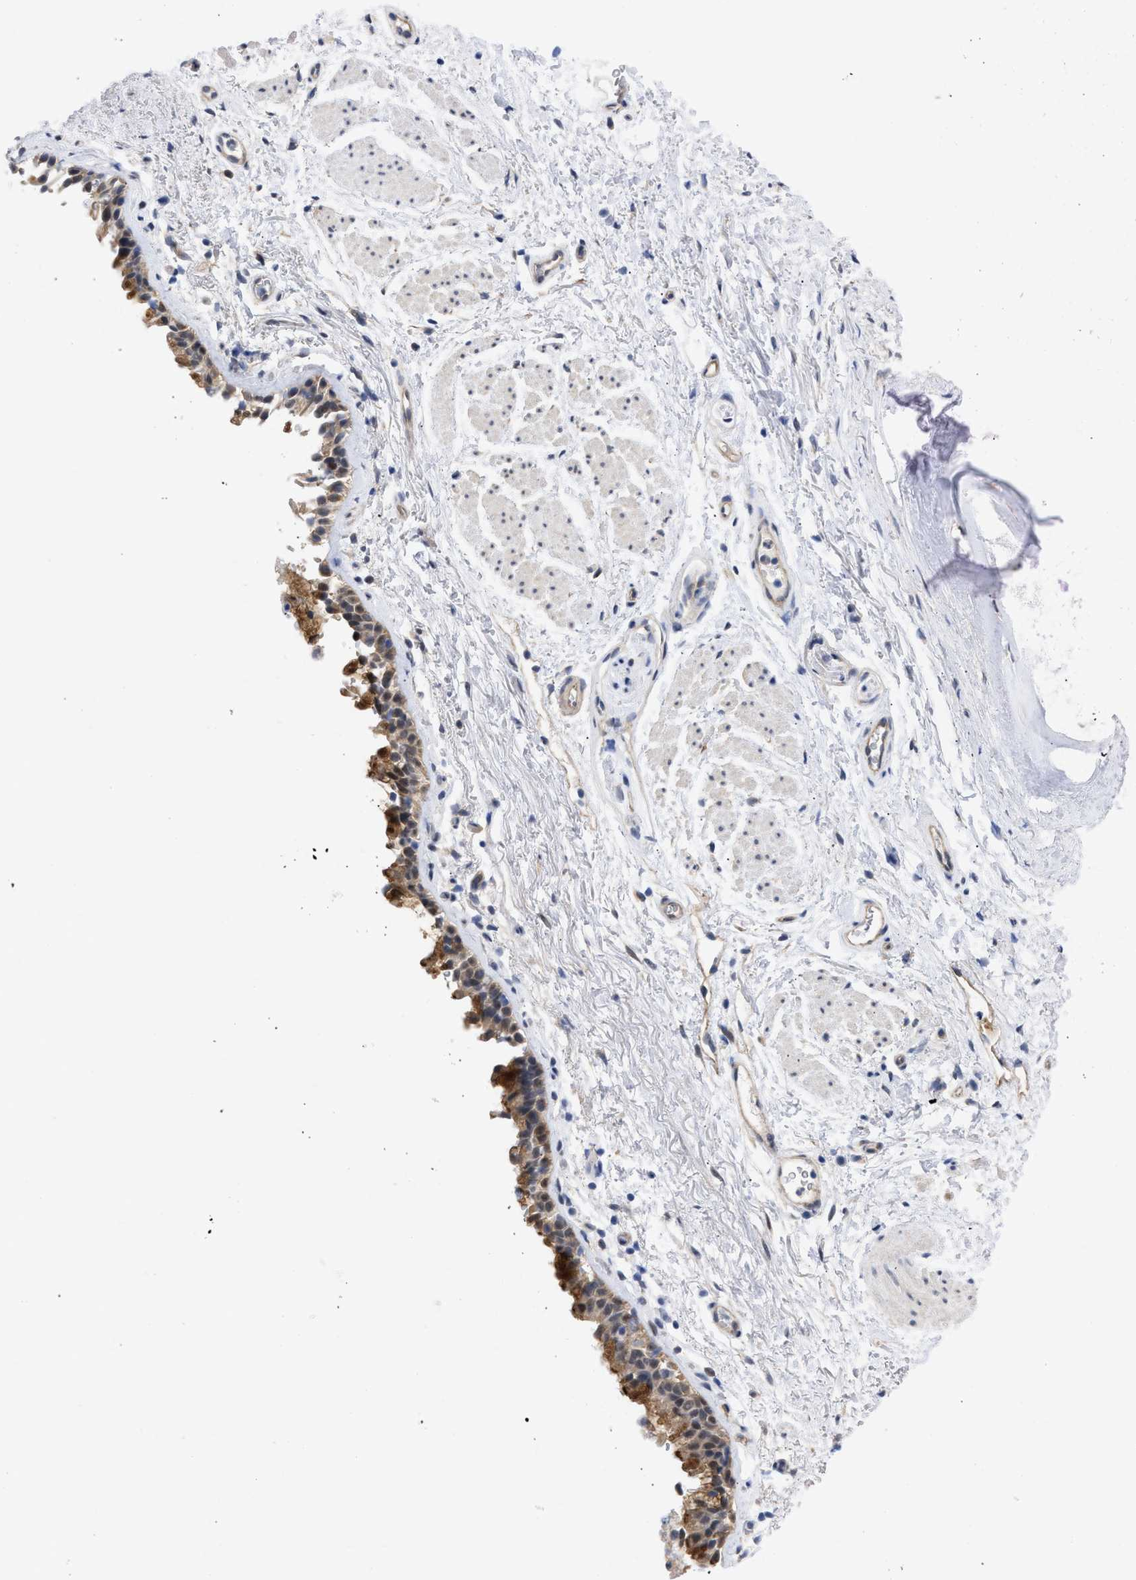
{"staining": {"intensity": "moderate", "quantity": ">75%", "location": "cytoplasmic/membranous"}, "tissue": "bronchus", "cell_type": "Respiratory epithelial cells", "image_type": "normal", "snomed": [{"axis": "morphology", "description": "Normal tissue, NOS"}, {"axis": "topography", "description": "Cartilage tissue"}, {"axis": "topography", "description": "Bronchus"}], "caption": "Immunohistochemical staining of unremarkable human bronchus shows medium levels of moderate cytoplasmic/membranous positivity in approximately >75% of respiratory epithelial cells.", "gene": "THRA", "patient": {"sex": "female", "age": 53}}